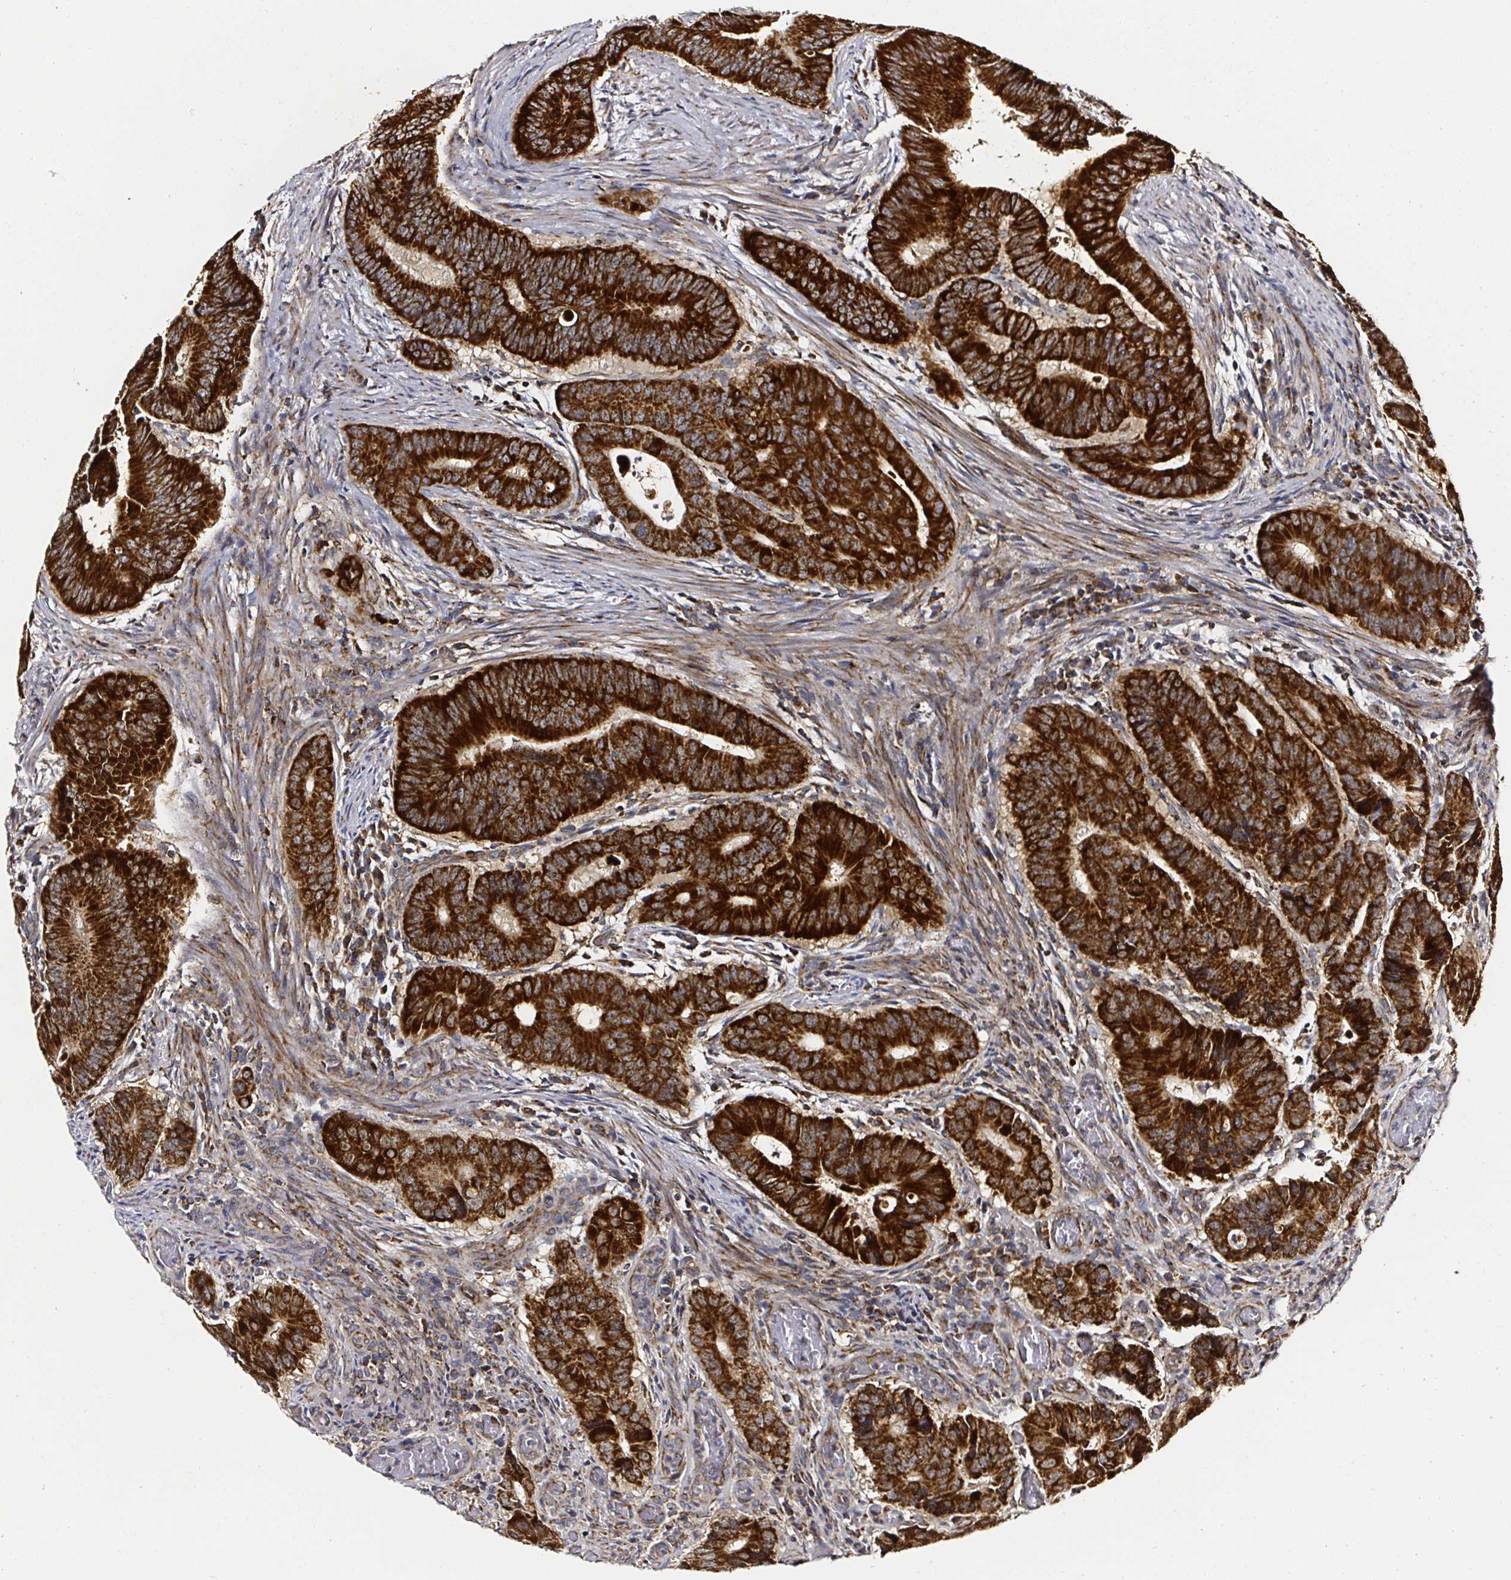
{"staining": {"intensity": "strong", "quantity": ">75%", "location": "cytoplasmic/membranous"}, "tissue": "colorectal cancer", "cell_type": "Tumor cells", "image_type": "cancer", "snomed": [{"axis": "morphology", "description": "Adenocarcinoma, NOS"}, {"axis": "topography", "description": "Colon"}], "caption": "Protein expression analysis of human colorectal adenocarcinoma reveals strong cytoplasmic/membranous staining in about >75% of tumor cells. Using DAB (3,3'-diaminobenzidine) (brown) and hematoxylin (blue) stains, captured at high magnification using brightfield microscopy.", "gene": "ATAD3B", "patient": {"sex": "male", "age": 62}}